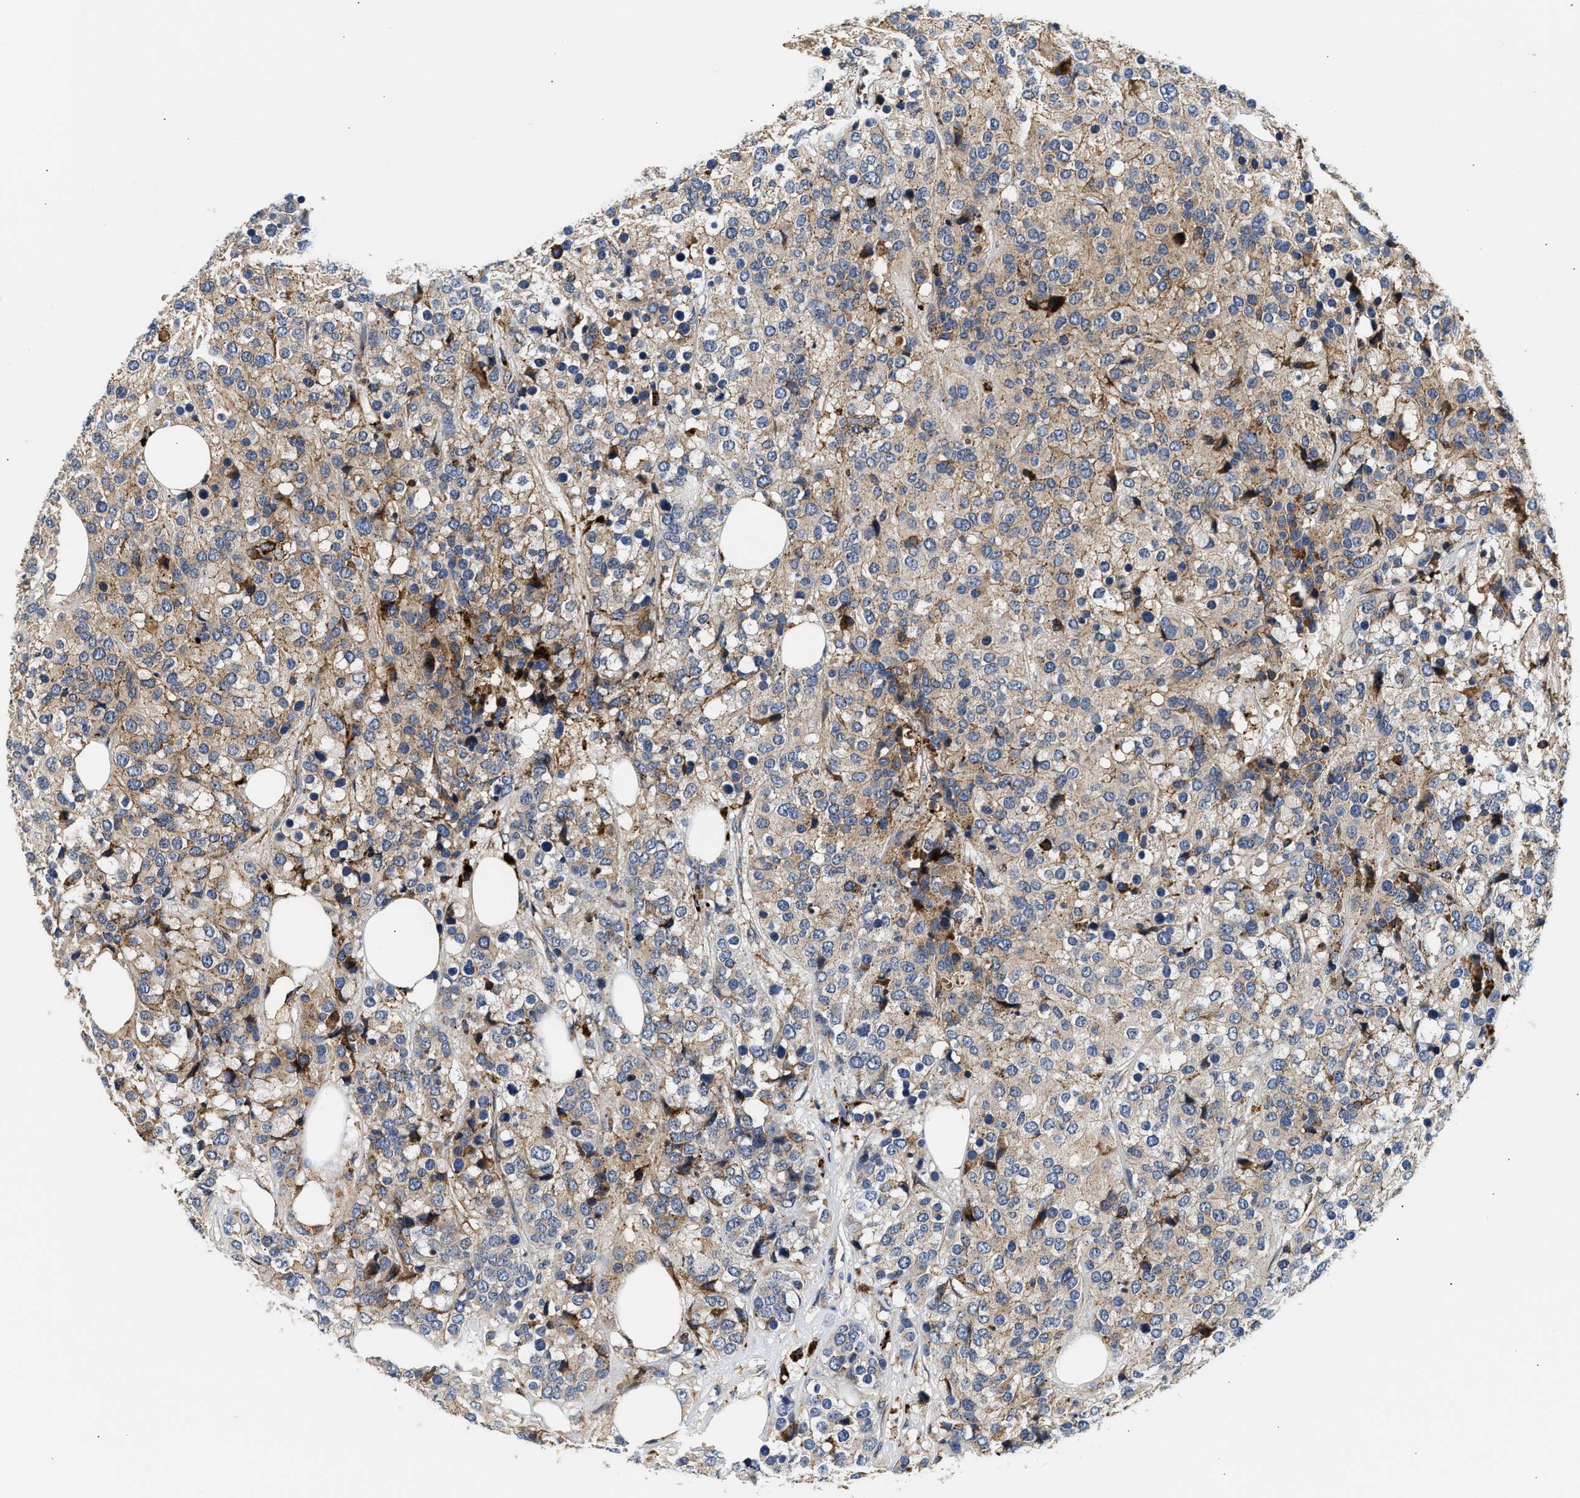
{"staining": {"intensity": "weak", "quantity": ">75%", "location": "cytoplasmic/membranous"}, "tissue": "breast cancer", "cell_type": "Tumor cells", "image_type": "cancer", "snomed": [{"axis": "morphology", "description": "Lobular carcinoma"}, {"axis": "topography", "description": "Breast"}], "caption": "Protein expression analysis of lobular carcinoma (breast) reveals weak cytoplasmic/membranous expression in approximately >75% of tumor cells. The staining is performed using DAB brown chromogen to label protein expression. The nuclei are counter-stained blue using hematoxylin.", "gene": "AMZ1", "patient": {"sex": "female", "age": 59}}